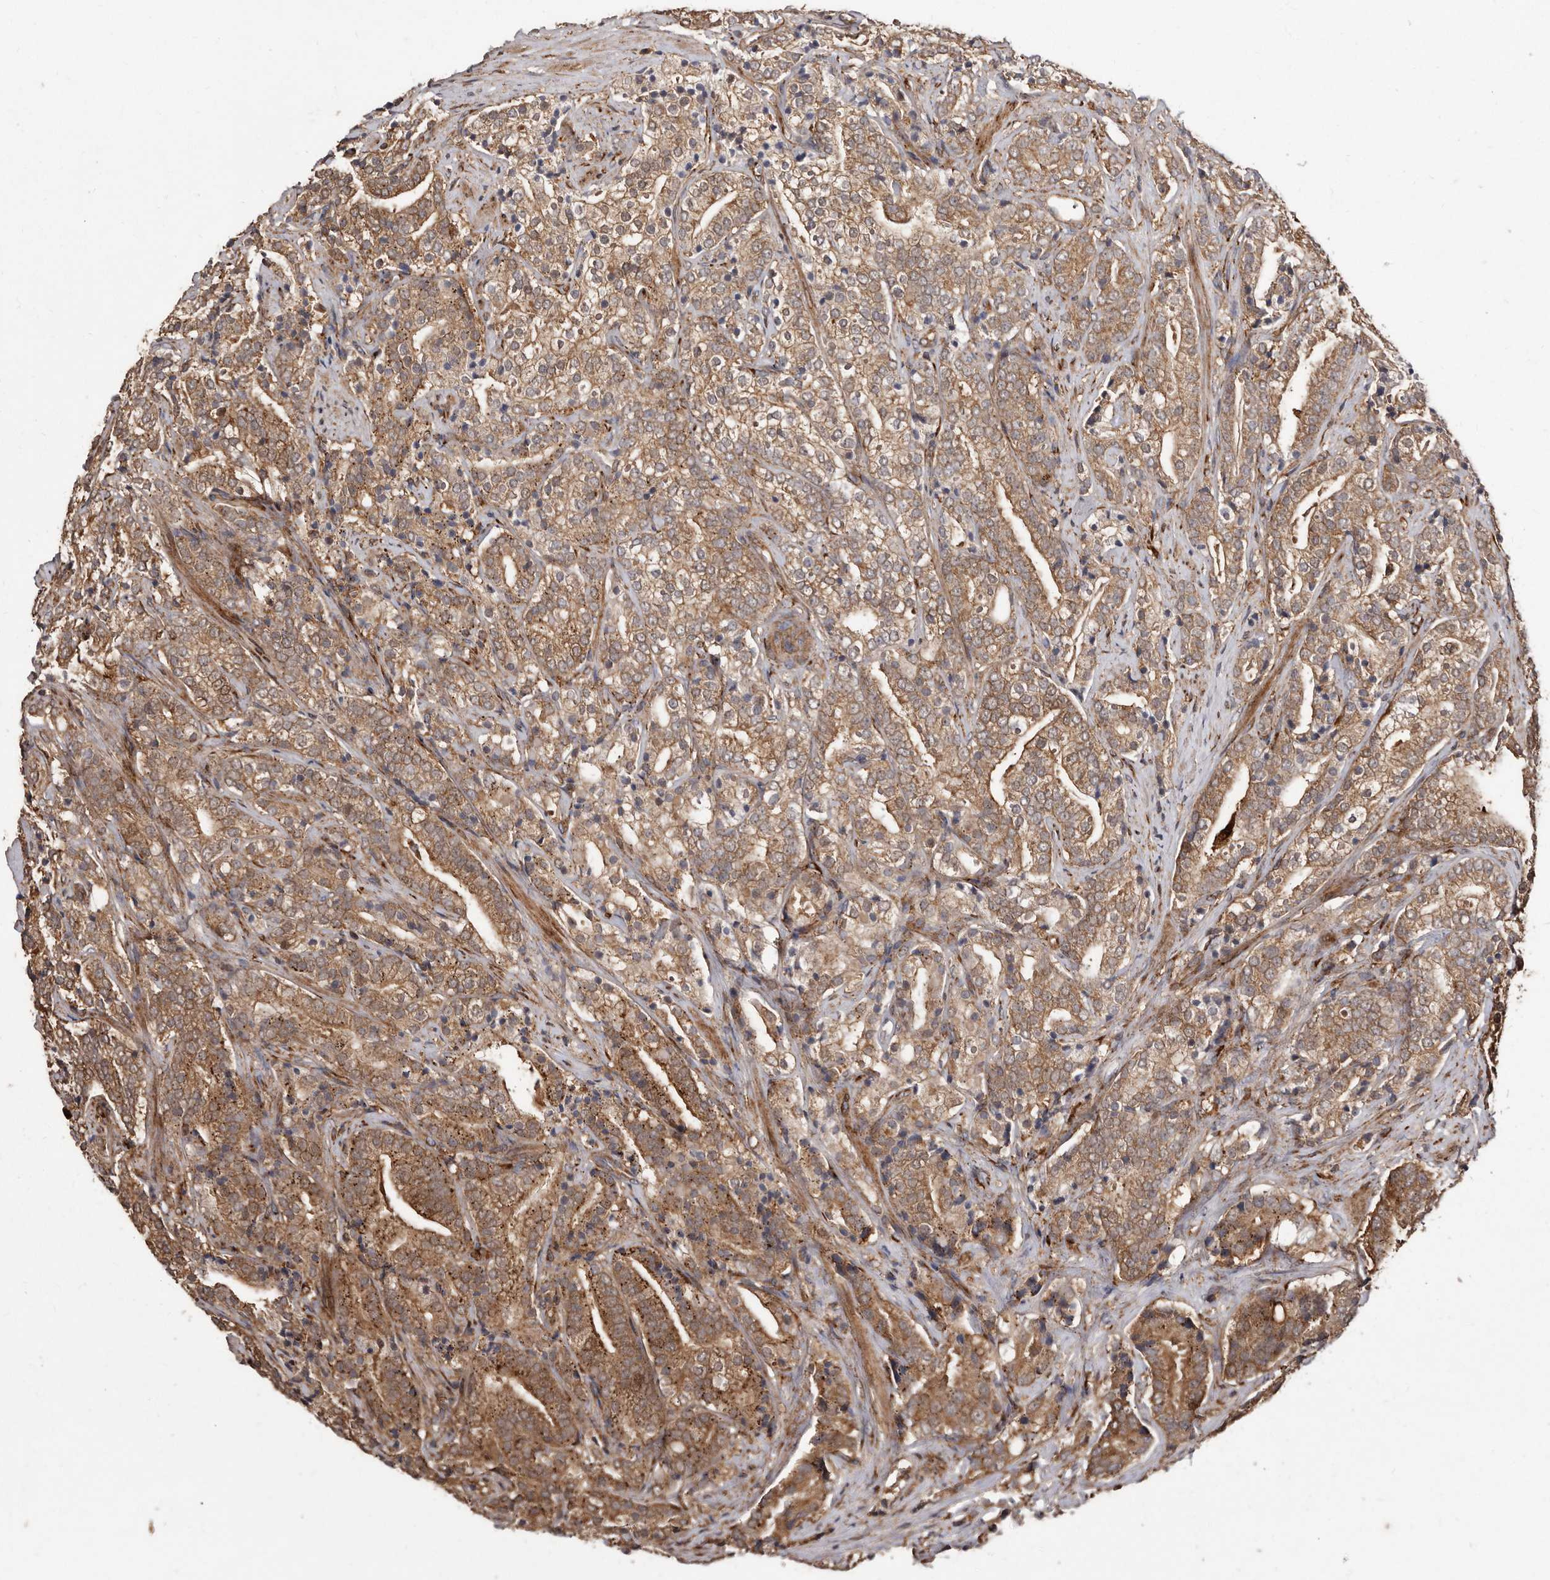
{"staining": {"intensity": "moderate", "quantity": ">75%", "location": "cytoplasmic/membranous"}, "tissue": "prostate cancer", "cell_type": "Tumor cells", "image_type": "cancer", "snomed": [{"axis": "morphology", "description": "Adenocarcinoma, High grade"}, {"axis": "topography", "description": "Prostate"}], "caption": "This is an image of immunohistochemistry (IHC) staining of prostate cancer, which shows moderate positivity in the cytoplasmic/membranous of tumor cells.", "gene": "FLAD1", "patient": {"sex": "male", "age": 57}}